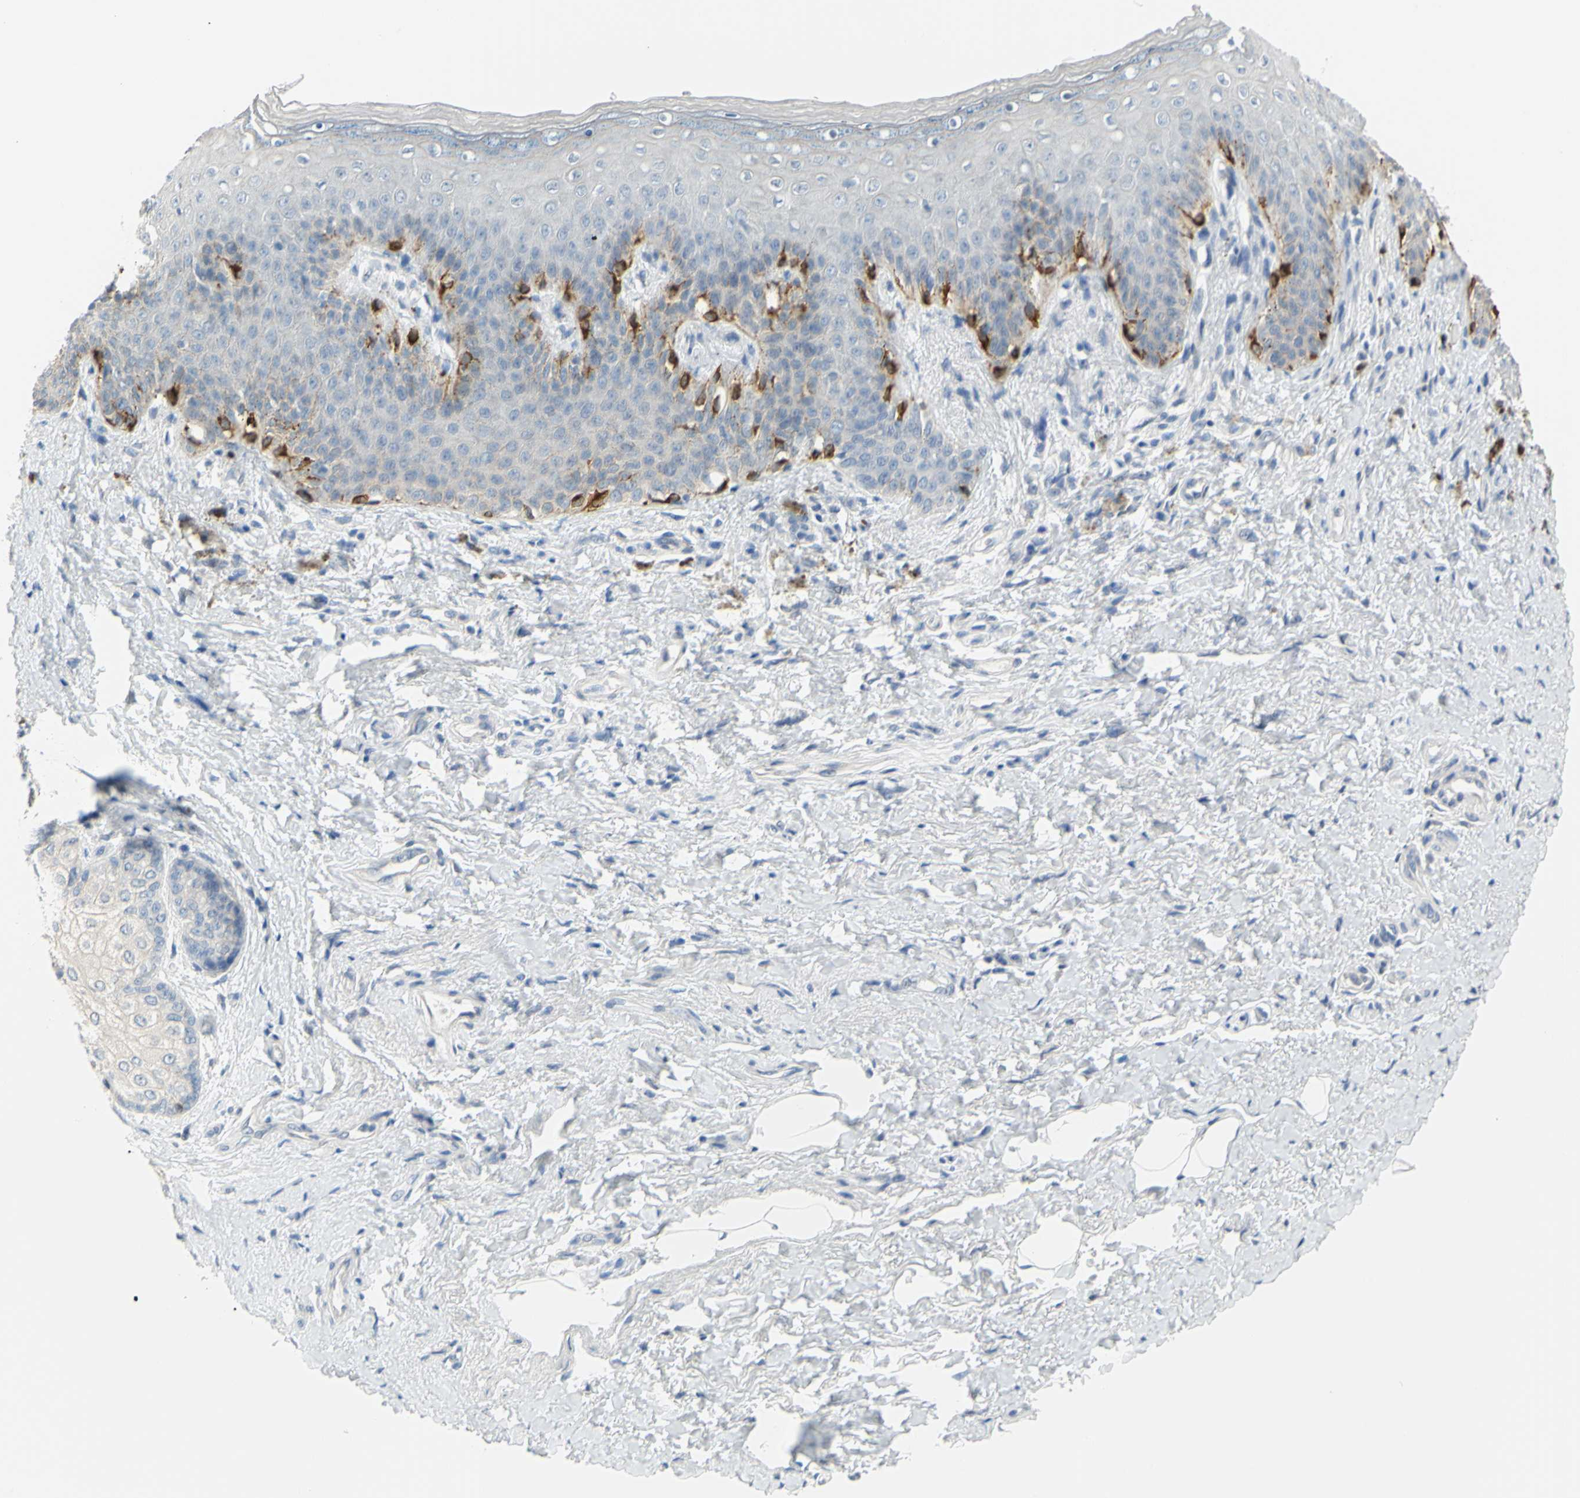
{"staining": {"intensity": "strong", "quantity": "<25%", "location": "cytoplasmic/membranous"}, "tissue": "skin", "cell_type": "Epidermal cells", "image_type": "normal", "snomed": [{"axis": "morphology", "description": "Normal tissue, NOS"}, {"axis": "topography", "description": "Anal"}], "caption": "The photomicrograph reveals immunohistochemical staining of normal skin. There is strong cytoplasmic/membranous expression is seen in approximately <25% of epidermal cells. (IHC, brightfield microscopy, high magnification).", "gene": "DCT", "patient": {"sex": "female", "age": 46}}